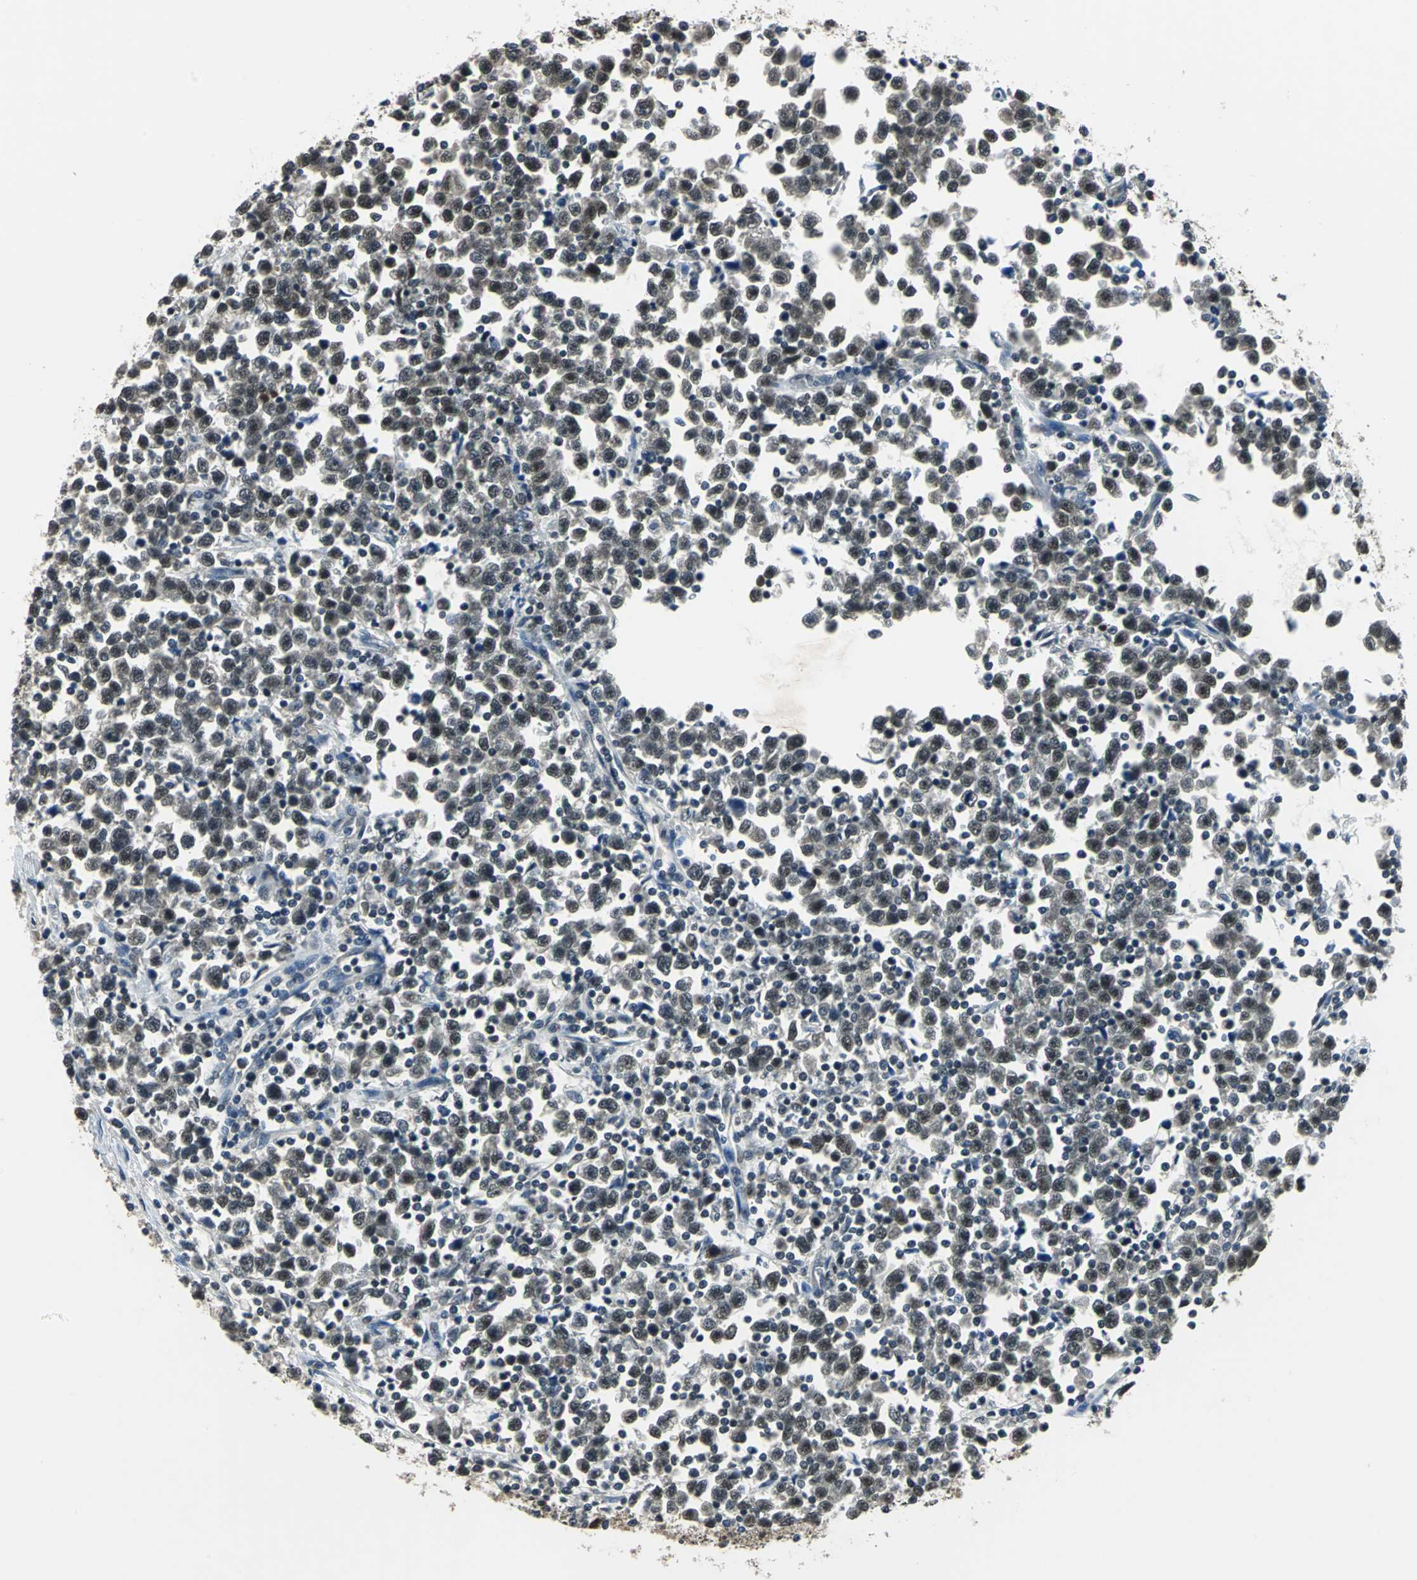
{"staining": {"intensity": "strong", "quantity": ">75%", "location": "cytoplasmic/membranous,nuclear"}, "tissue": "testis cancer", "cell_type": "Tumor cells", "image_type": "cancer", "snomed": [{"axis": "morphology", "description": "Seminoma, NOS"}, {"axis": "topography", "description": "Testis"}], "caption": "This is a photomicrograph of IHC staining of testis seminoma, which shows strong positivity in the cytoplasmic/membranous and nuclear of tumor cells.", "gene": "RBM14", "patient": {"sex": "male", "age": 43}}